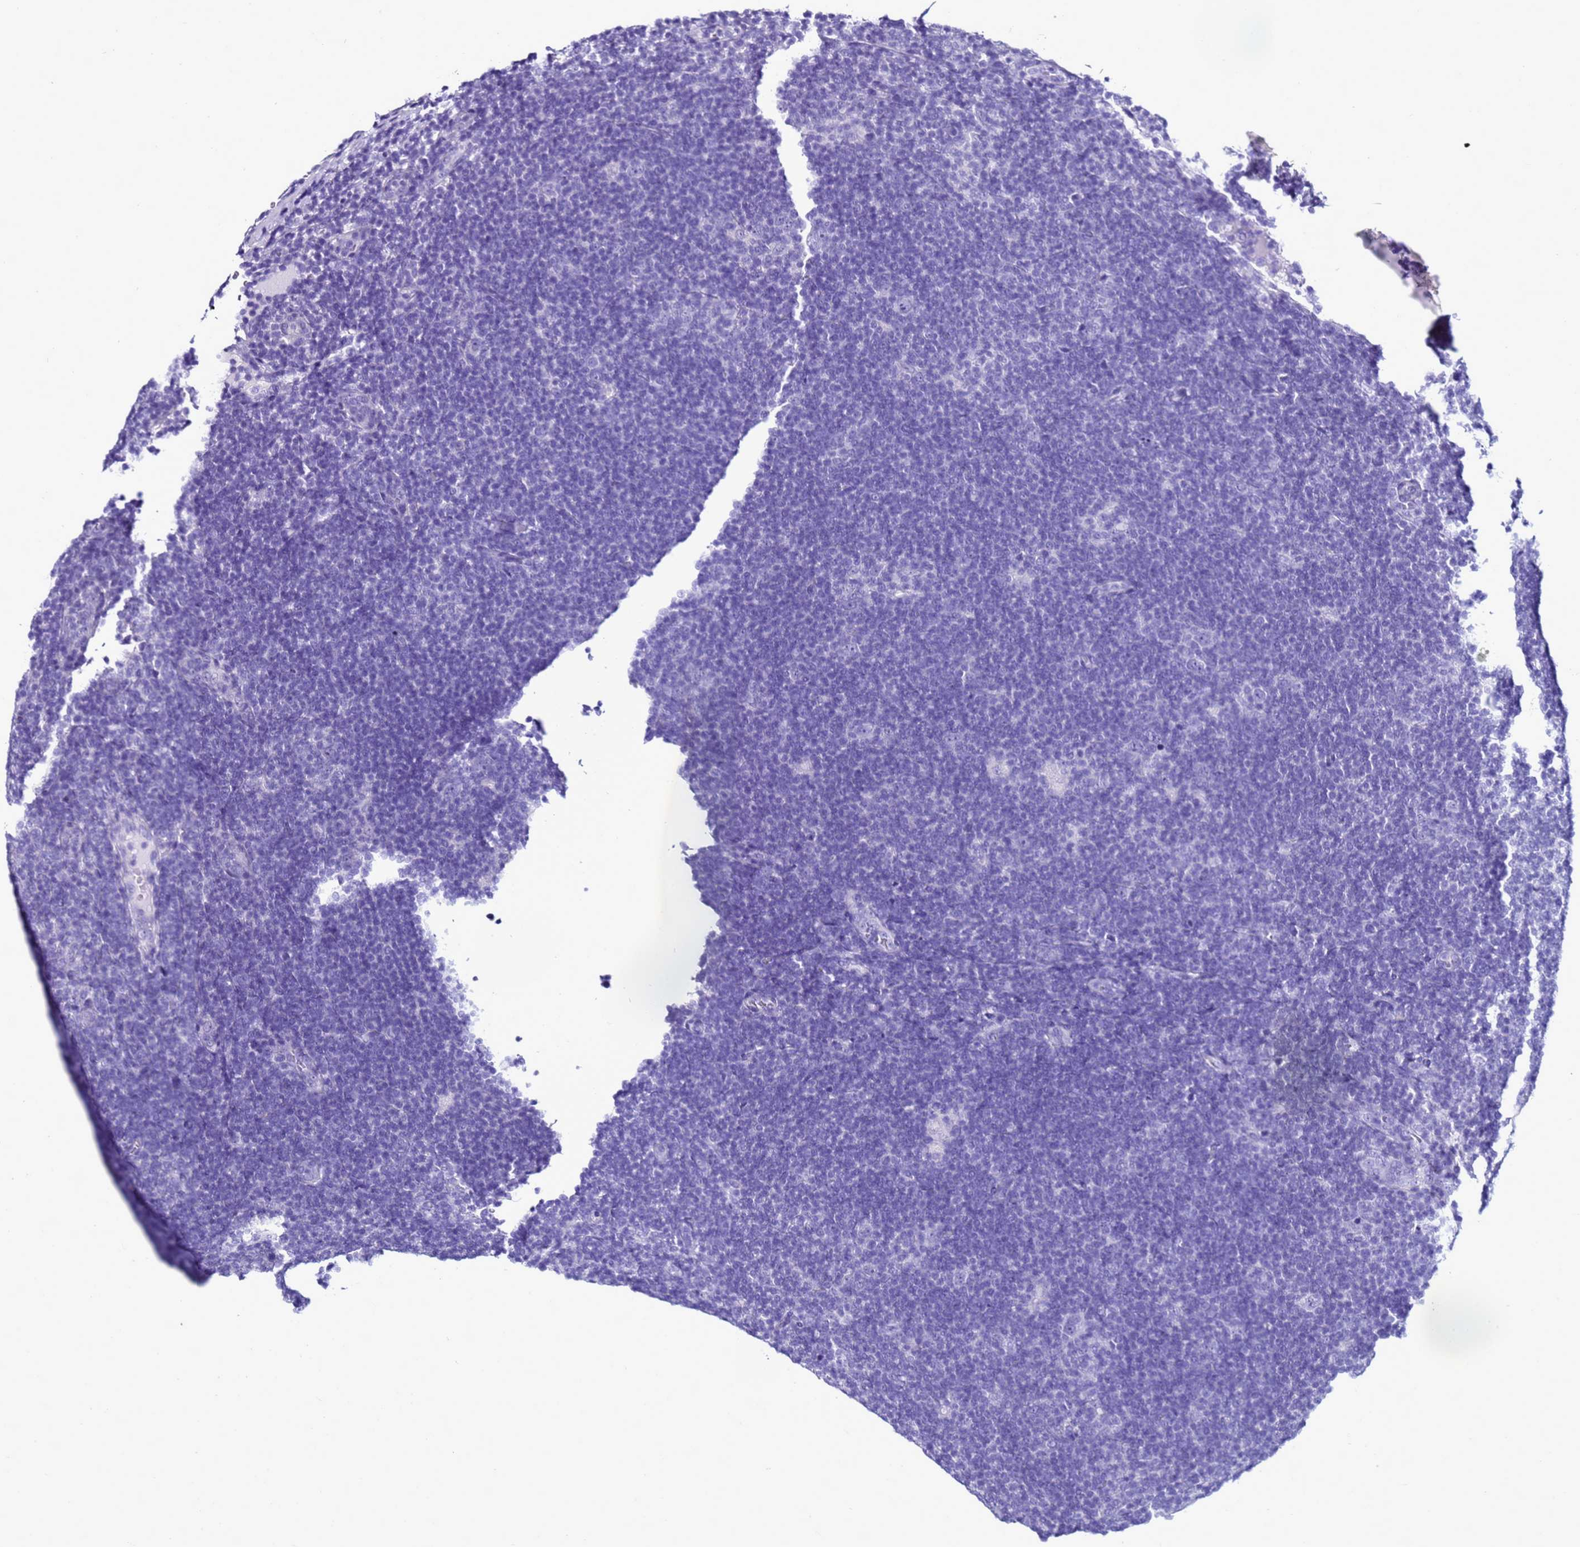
{"staining": {"intensity": "negative", "quantity": "none", "location": "none"}, "tissue": "lymphoma", "cell_type": "Tumor cells", "image_type": "cancer", "snomed": [{"axis": "morphology", "description": "Hodgkin's disease, NOS"}, {"axis": "topography", "description": "Lymph node"}], "caption": "High magnification brightfield microscopy of lymphoma stained with DAB (brown) and counterstained with hematoxylin (blue): tumor cells show no significant staining.", "gene": "FAM166B", "patient": {"sex": "female", "age": 57}}